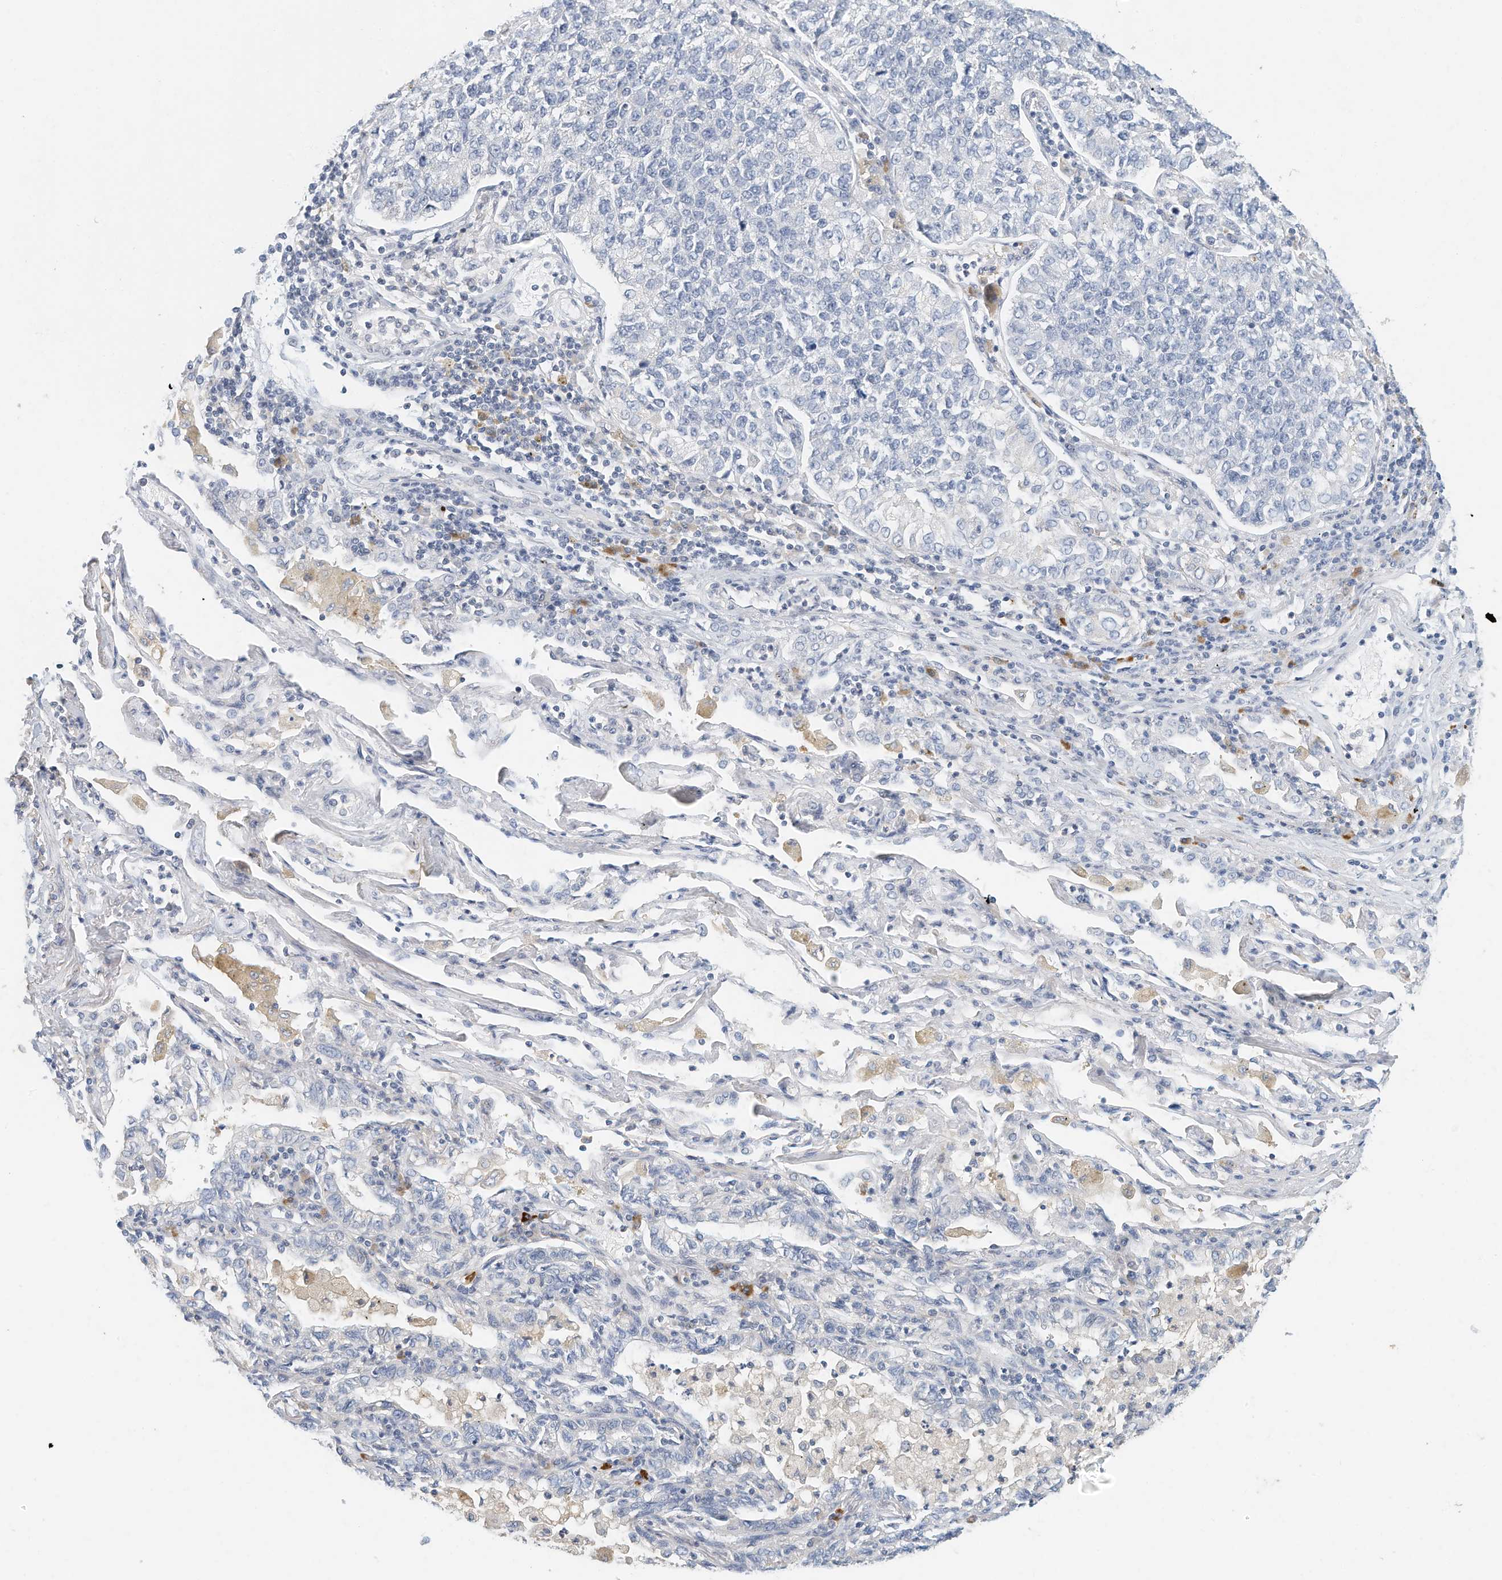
{"staining": {"intensity": "negative", "quantity": "none", "location": "none"}, "tissue": "lung cancer", "cell_type": "Tumor cells", "image_type": "cancer", "snomed": [{"axis": "morphology", "description": "Adenocarcinoma, NOS"}, {"axis": "topography", "description": "Lung"}], "caption": "Tumor cells are negative for brown protein staining in adenocarcinoma (lung). The staining is performed using DAB (3,3'-diaminobenzidine) brown chromogen with nuclei counter-stained in using hematoxylin.", "gene": "MICAL1", "patient": {"sex": "male", "age": 49}}